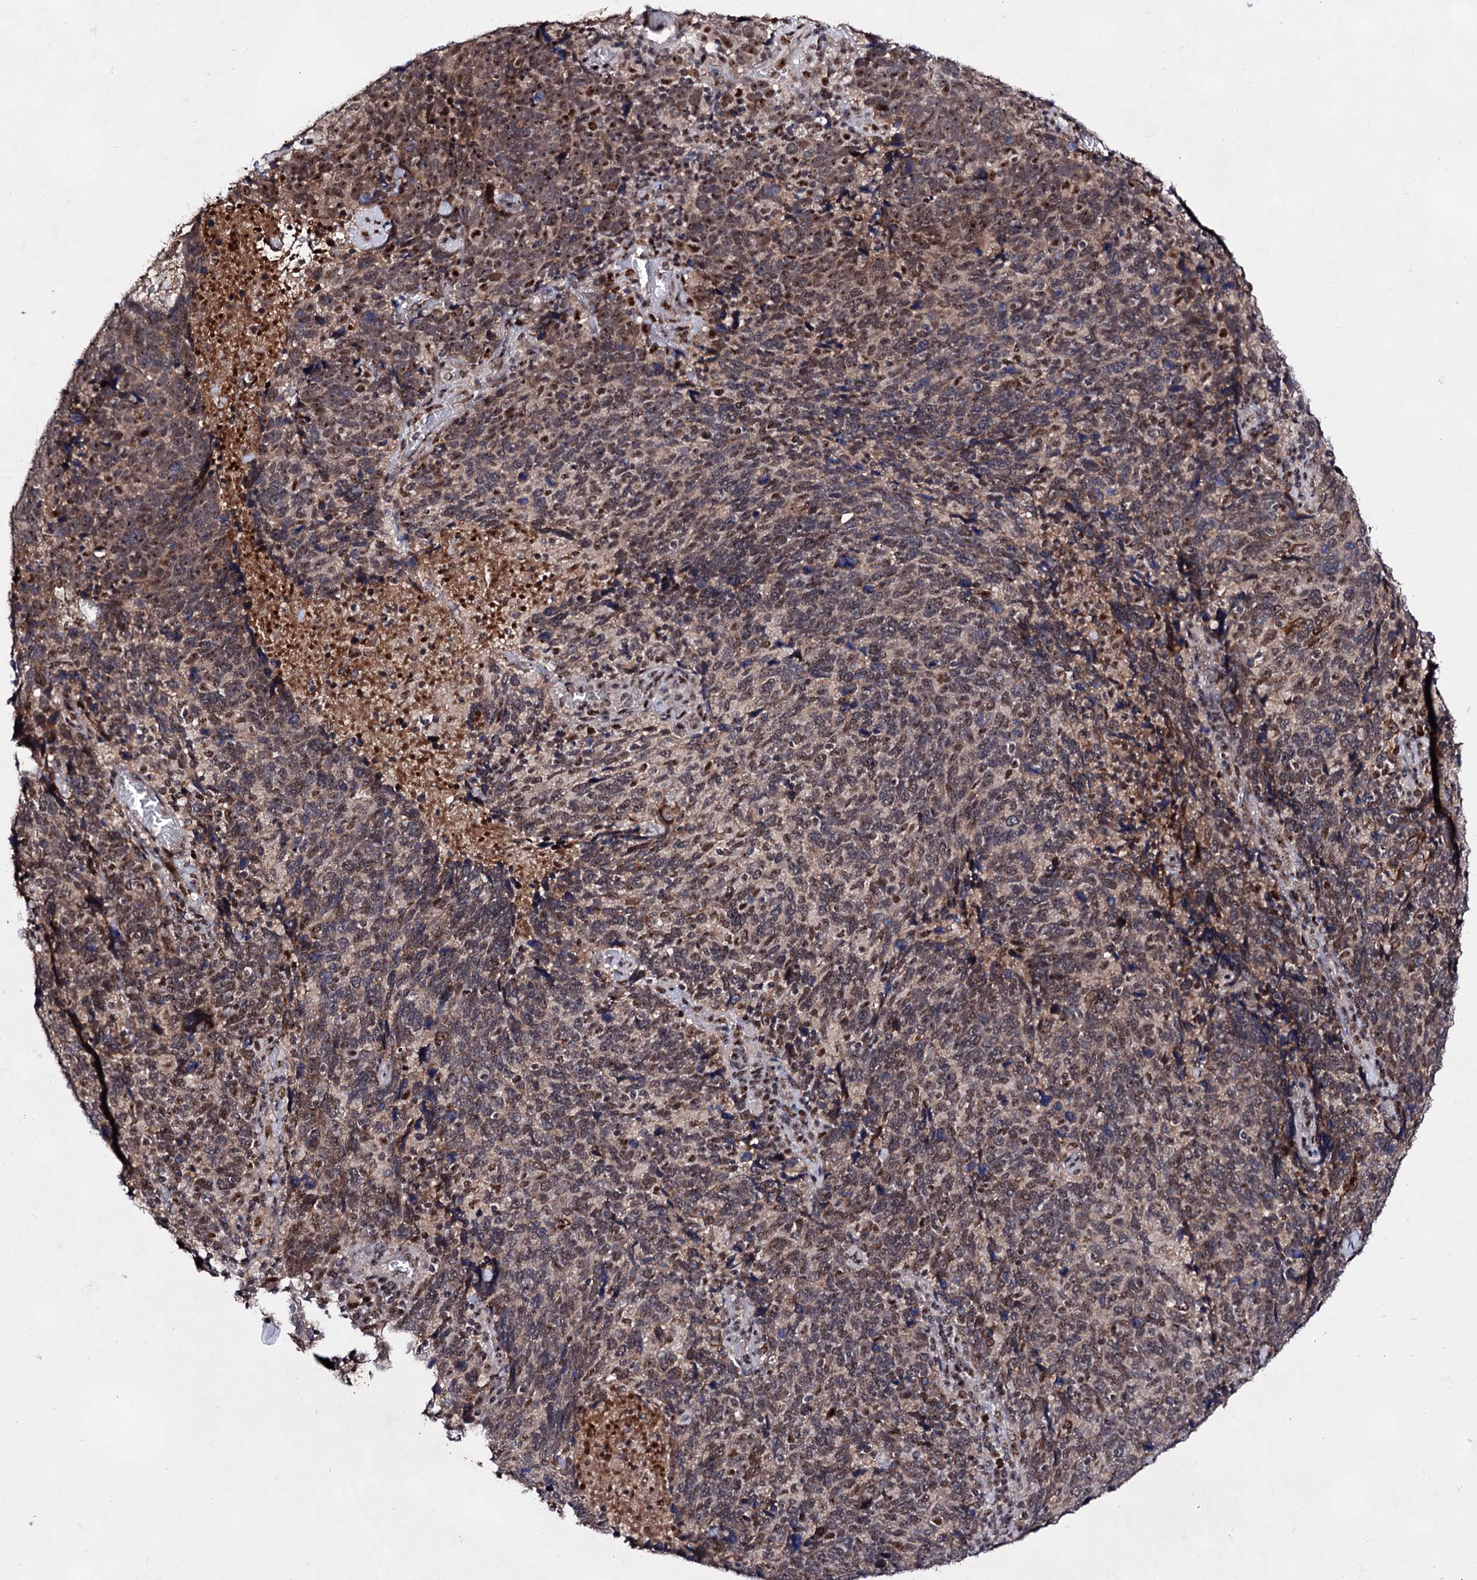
{"staining": {"intensity": "weak", "quantity": "25%-75%", "location": "nuclear"}, "tissue": "cervical cancer", "cell_type": "Tumor cells", "image_type": "cancer", "snomed": [{"axis": "morphology", "description": "Squamous cell carcinoma, NOS"}, {"axis": "topography", "description": "Cervix"}], "caption": "Cervical cancer (squamous cell carcinoma) stained for a protein shows weak nuclear positivity in tumor cells.", "gene": "EXOSC10", "patient": {"sex": "female", "age": 41}}